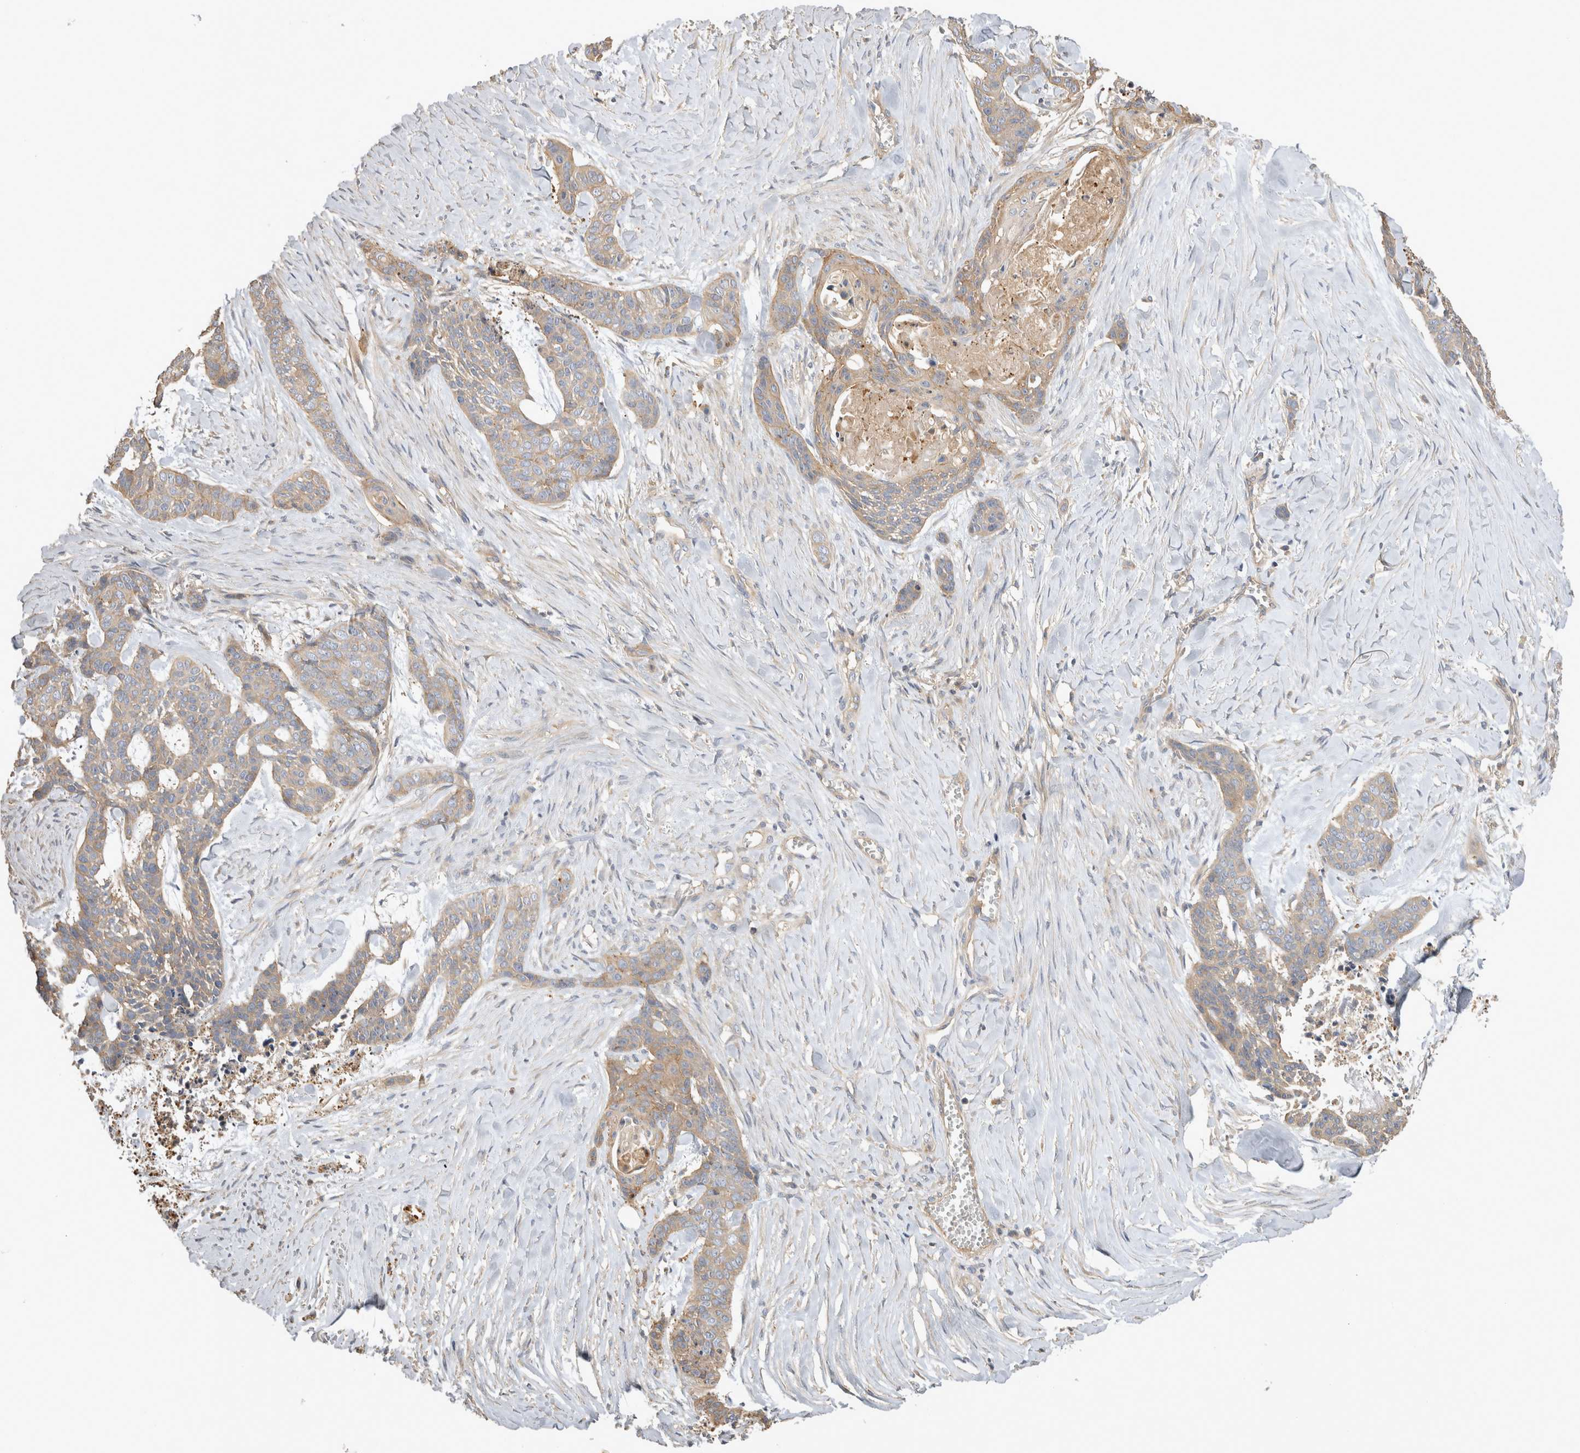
{"staining": {"intensity": "weak", "quantity": "25%-75%", "location": "cytoplasmic/membranous"}, "tissue": "skin cancer", "cell_type": "Tumor cells", "image_type": "cancer", "snomed": [{"axis": "morphology", "description": "Basal cell carcinoma"}, {"axis": "topography", "description": "Skin"}], "caption": "Brown immunohistochemical staining in basal cell carcinoma (skin) exhibits weak cytoplasmic/membranous expression in approximately 25%-75% of tumor cells.", "gene": "CHMP6", "patient": {"sex": "female", "age": 64}}